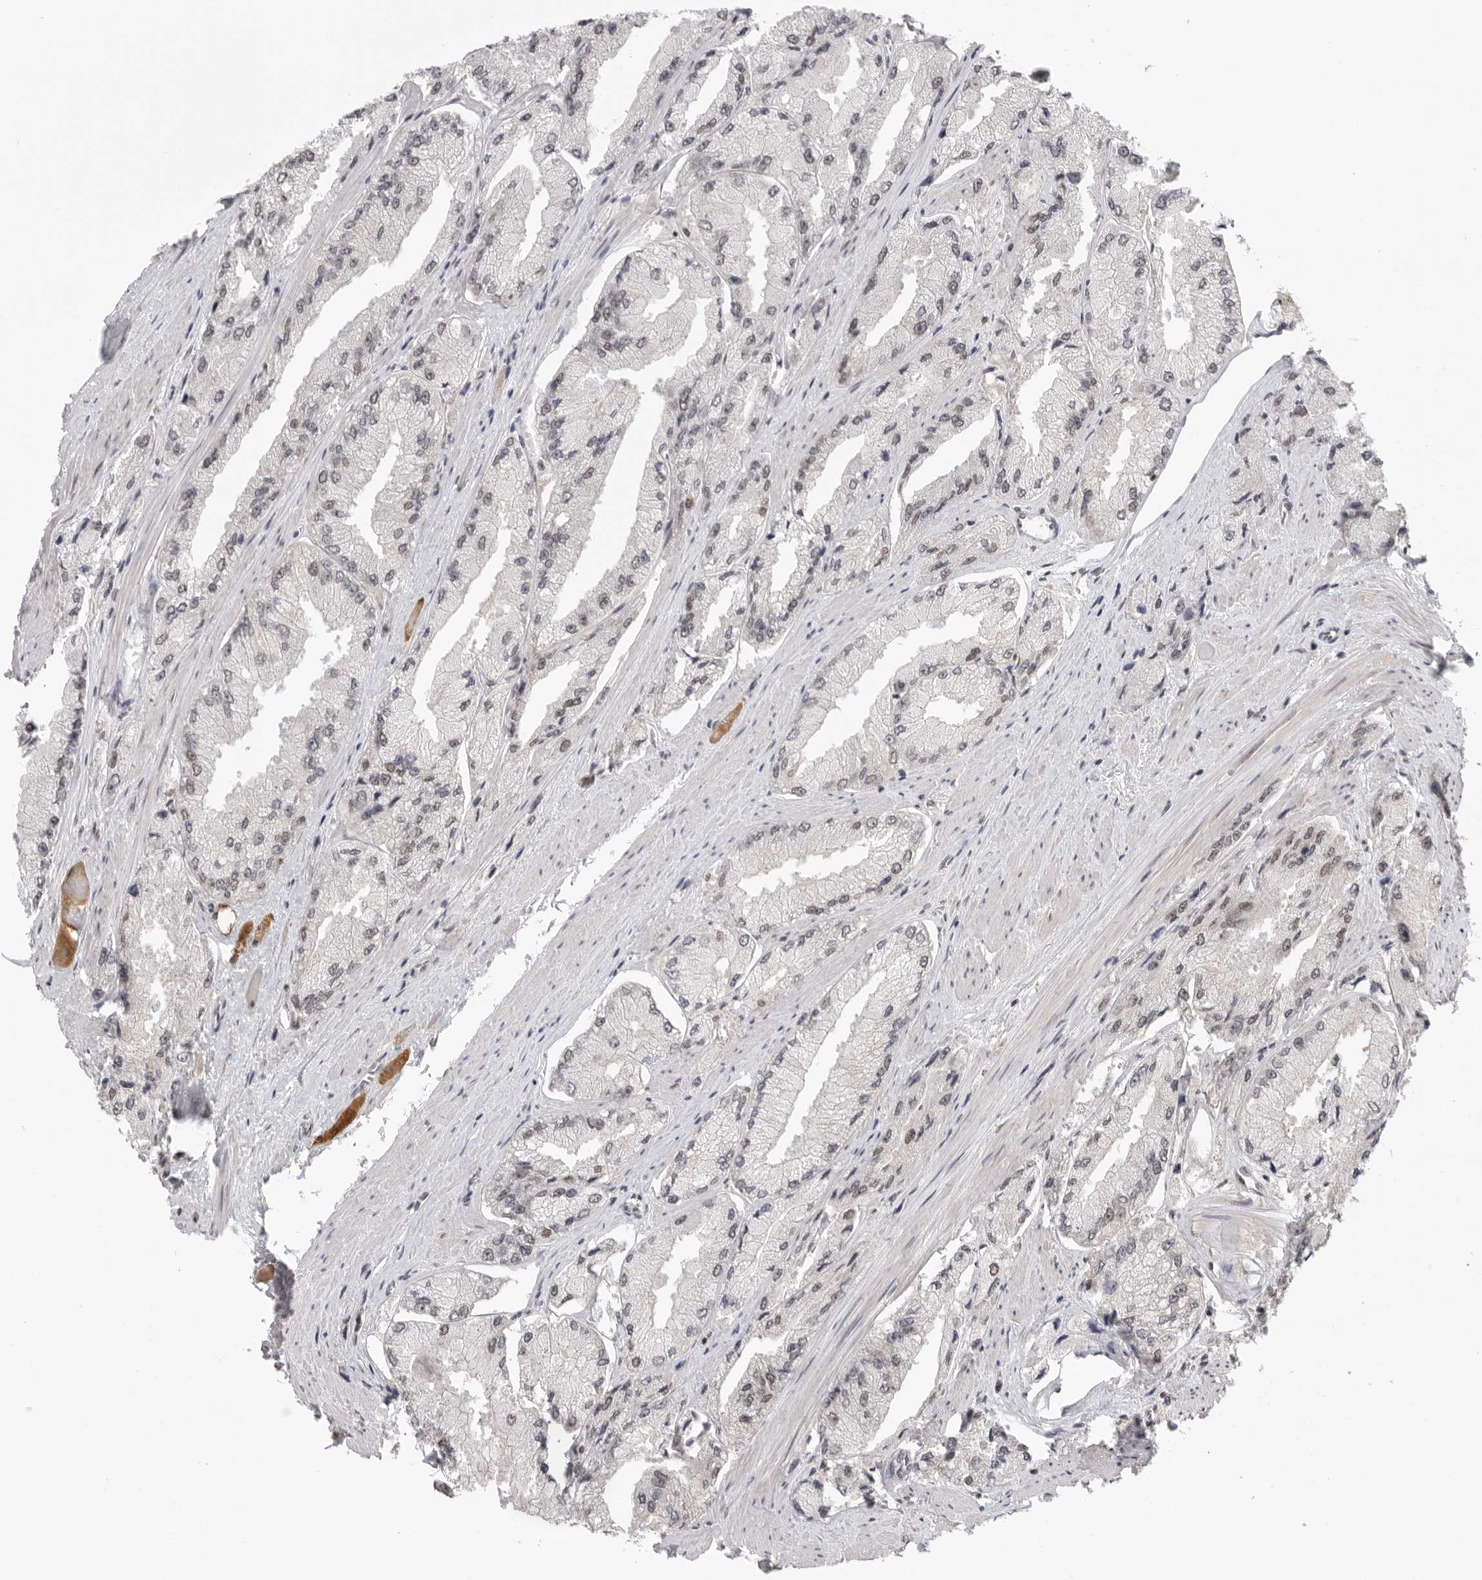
{"staining": {"intensity": "negative", "quantity": "none", "location": "none"}, "tissue": "prostate cancer", "cell_type": "Tumor cells", "image_type": "cancer", "snomed": [{"axis": "morphology", "description": "Adenocarcinoma, High grade"}, {"axis": "topography", "description": "Prostate"}], "caption": "Prostate cancer stained for a protein using IHC displays no positivity tumor cells.", "gene": "RPA2", "patient": {"sex": "male", "age": 58}}